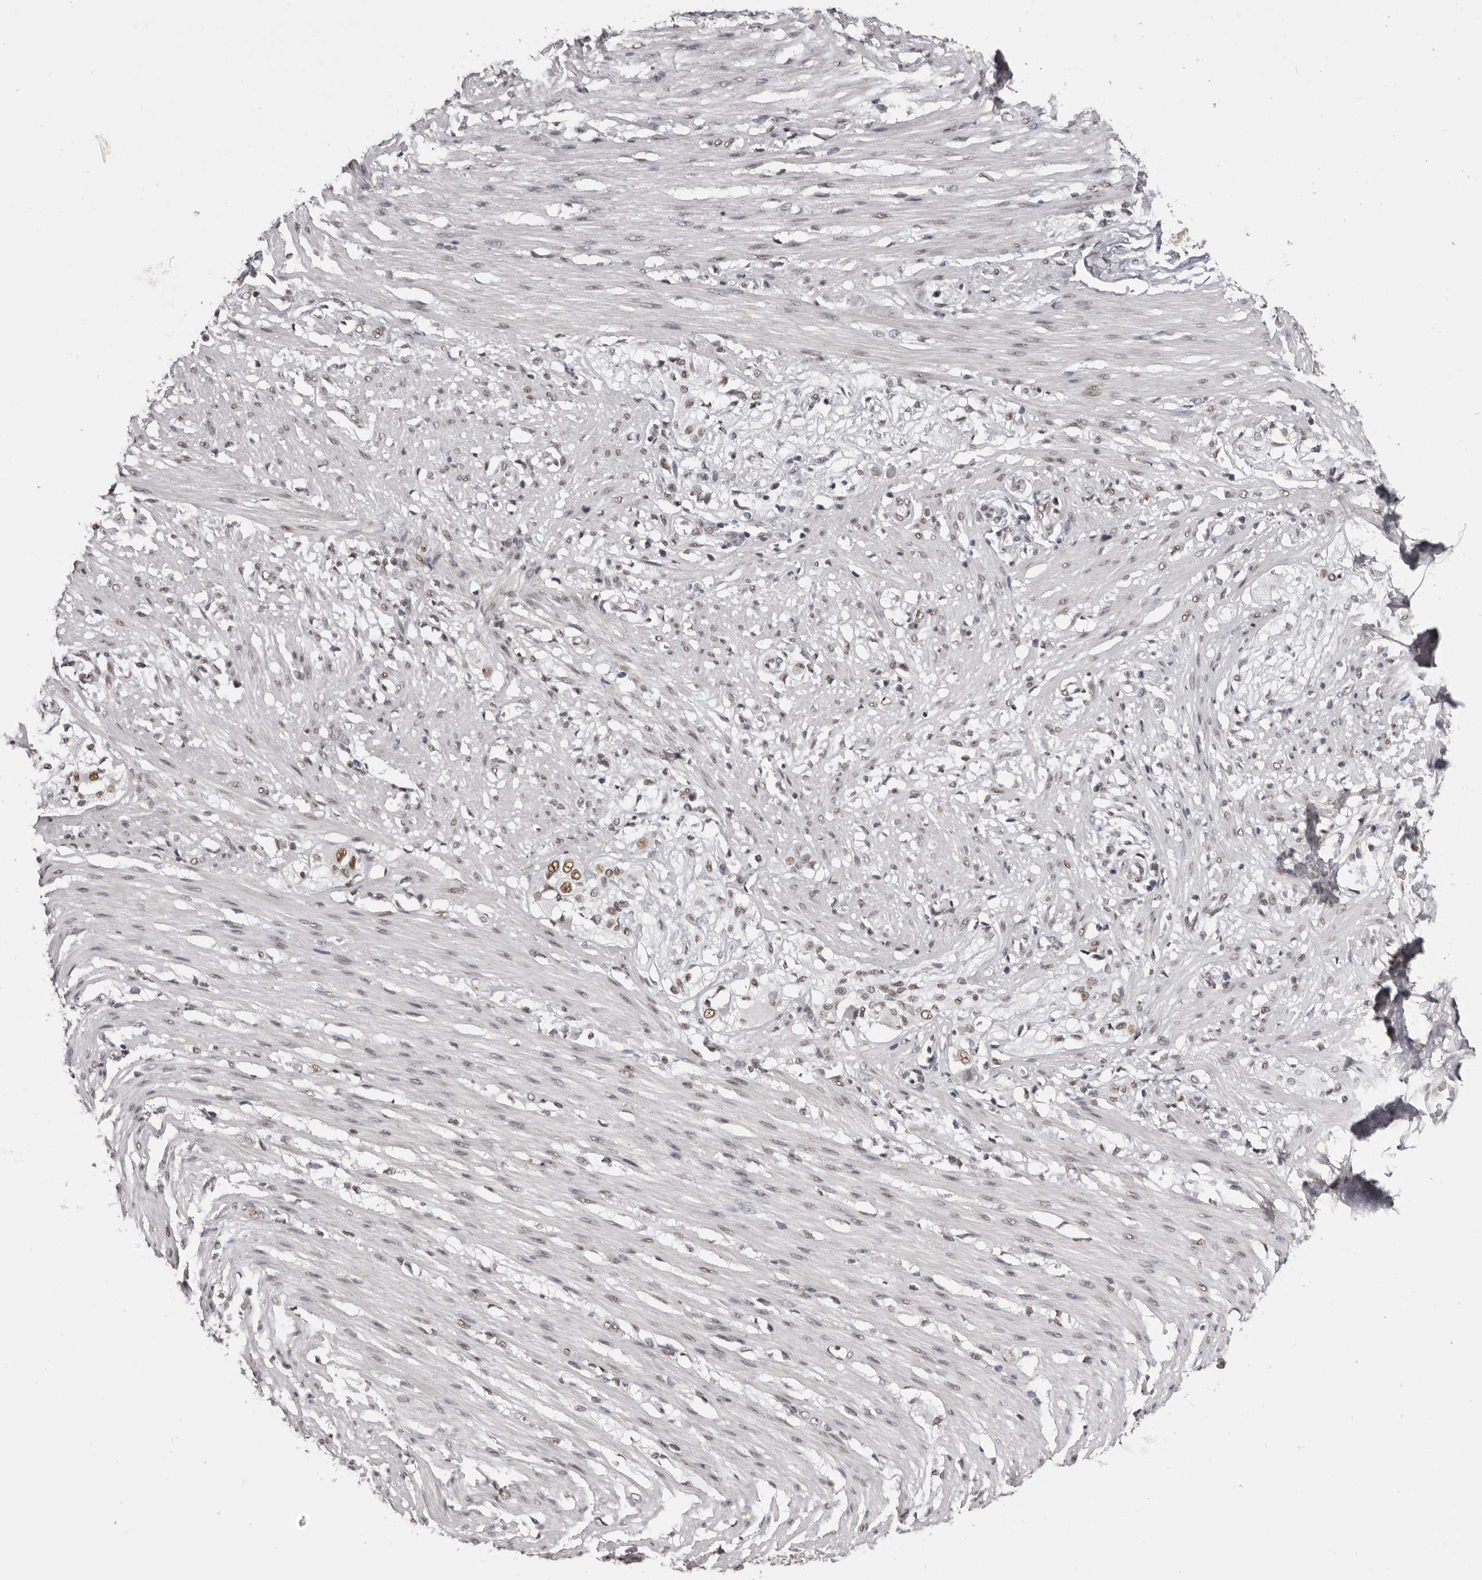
{"staining": {"intensity": "weak", "quantity": "25%-75%", "location": "nuclear"}, "tissue": "smooth muscle", "cell_type": "Smooth muscle cells", "image_type": "normal", "snomed": [{"axis": "morphology", "description": "Normal tissue, NOS"}, {"axis": "morphology", "description": "Adenocarcinoma, NOS"}, {"axis": "topography", "description": "Colon"}, {"axis": "topography", "description": "Peripheral nerve tissue"}], "caption": "A brown stain shows weak nuclear staining of a protein in smooth muscle cells of benign smooth muscle. (Stains: DAB (3,3'-diaminobenzidine) in brown, nuclei in blue, Microscopy: brightfield microscopy at high magnification).", "gene": "SCAF4", "patient": {"sex": "male", "age": 14}}